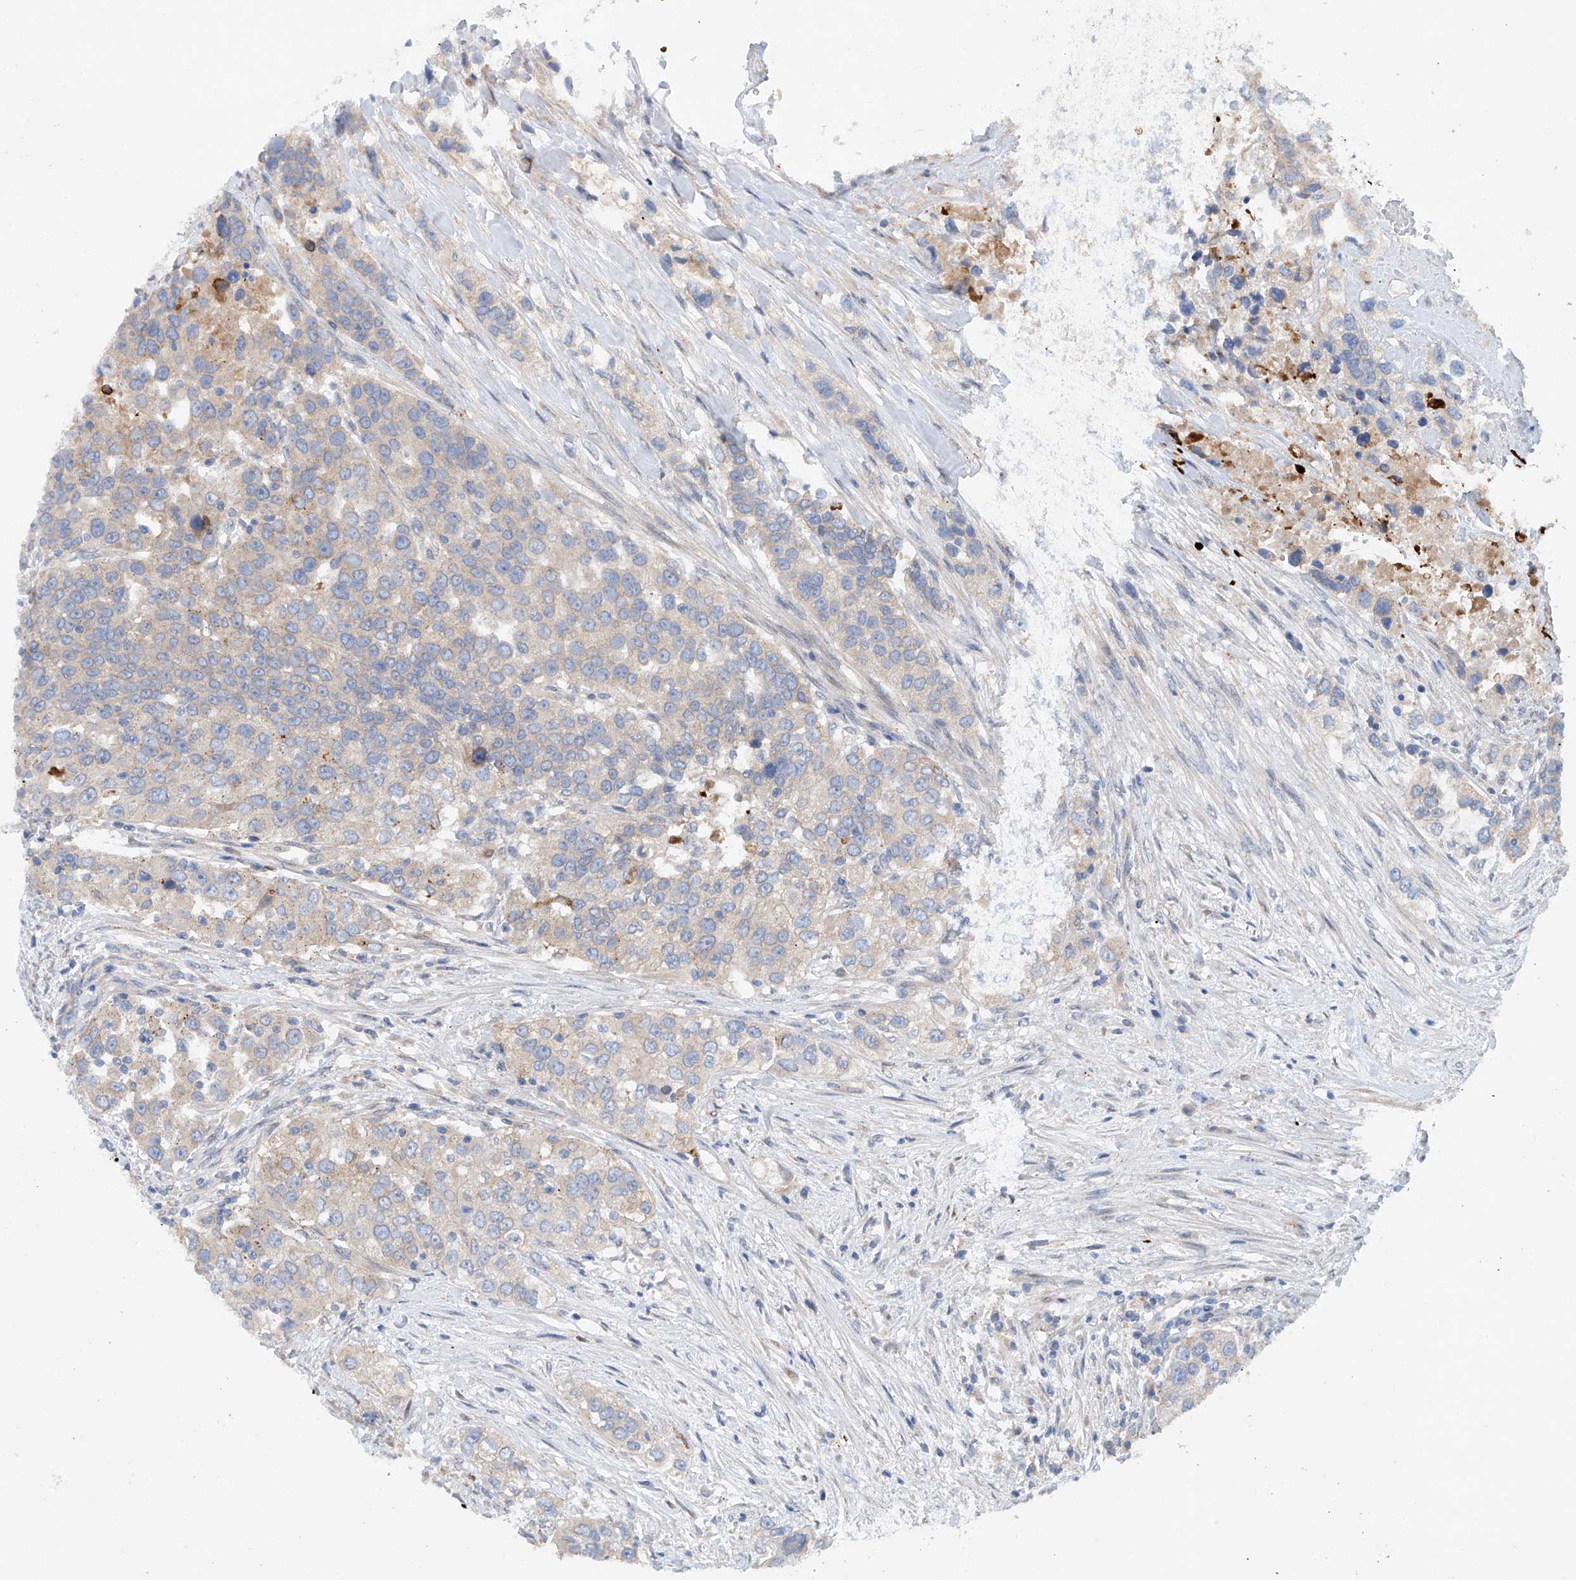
{"staining": {"intensity": "negative", "quantity": "none", "location": "none"}, "tissue": "urothelial cancer", "cell_type": "Tumor cells", "image_type": "cancer", "snomed": [{"axis": "morphology", "description": "Urothelial carcinoma, High grade"}, {"axis": "topography", "description": "Urinary bladder"}], "caption": "IHC micrograph of human urothelial cancer stained for a protein (brown), which demonstrates no staining in tumor cells. Nuclei are stained in blue.", "gene": "CEP85L", "patient": {"sex": "female", "age": 80}}